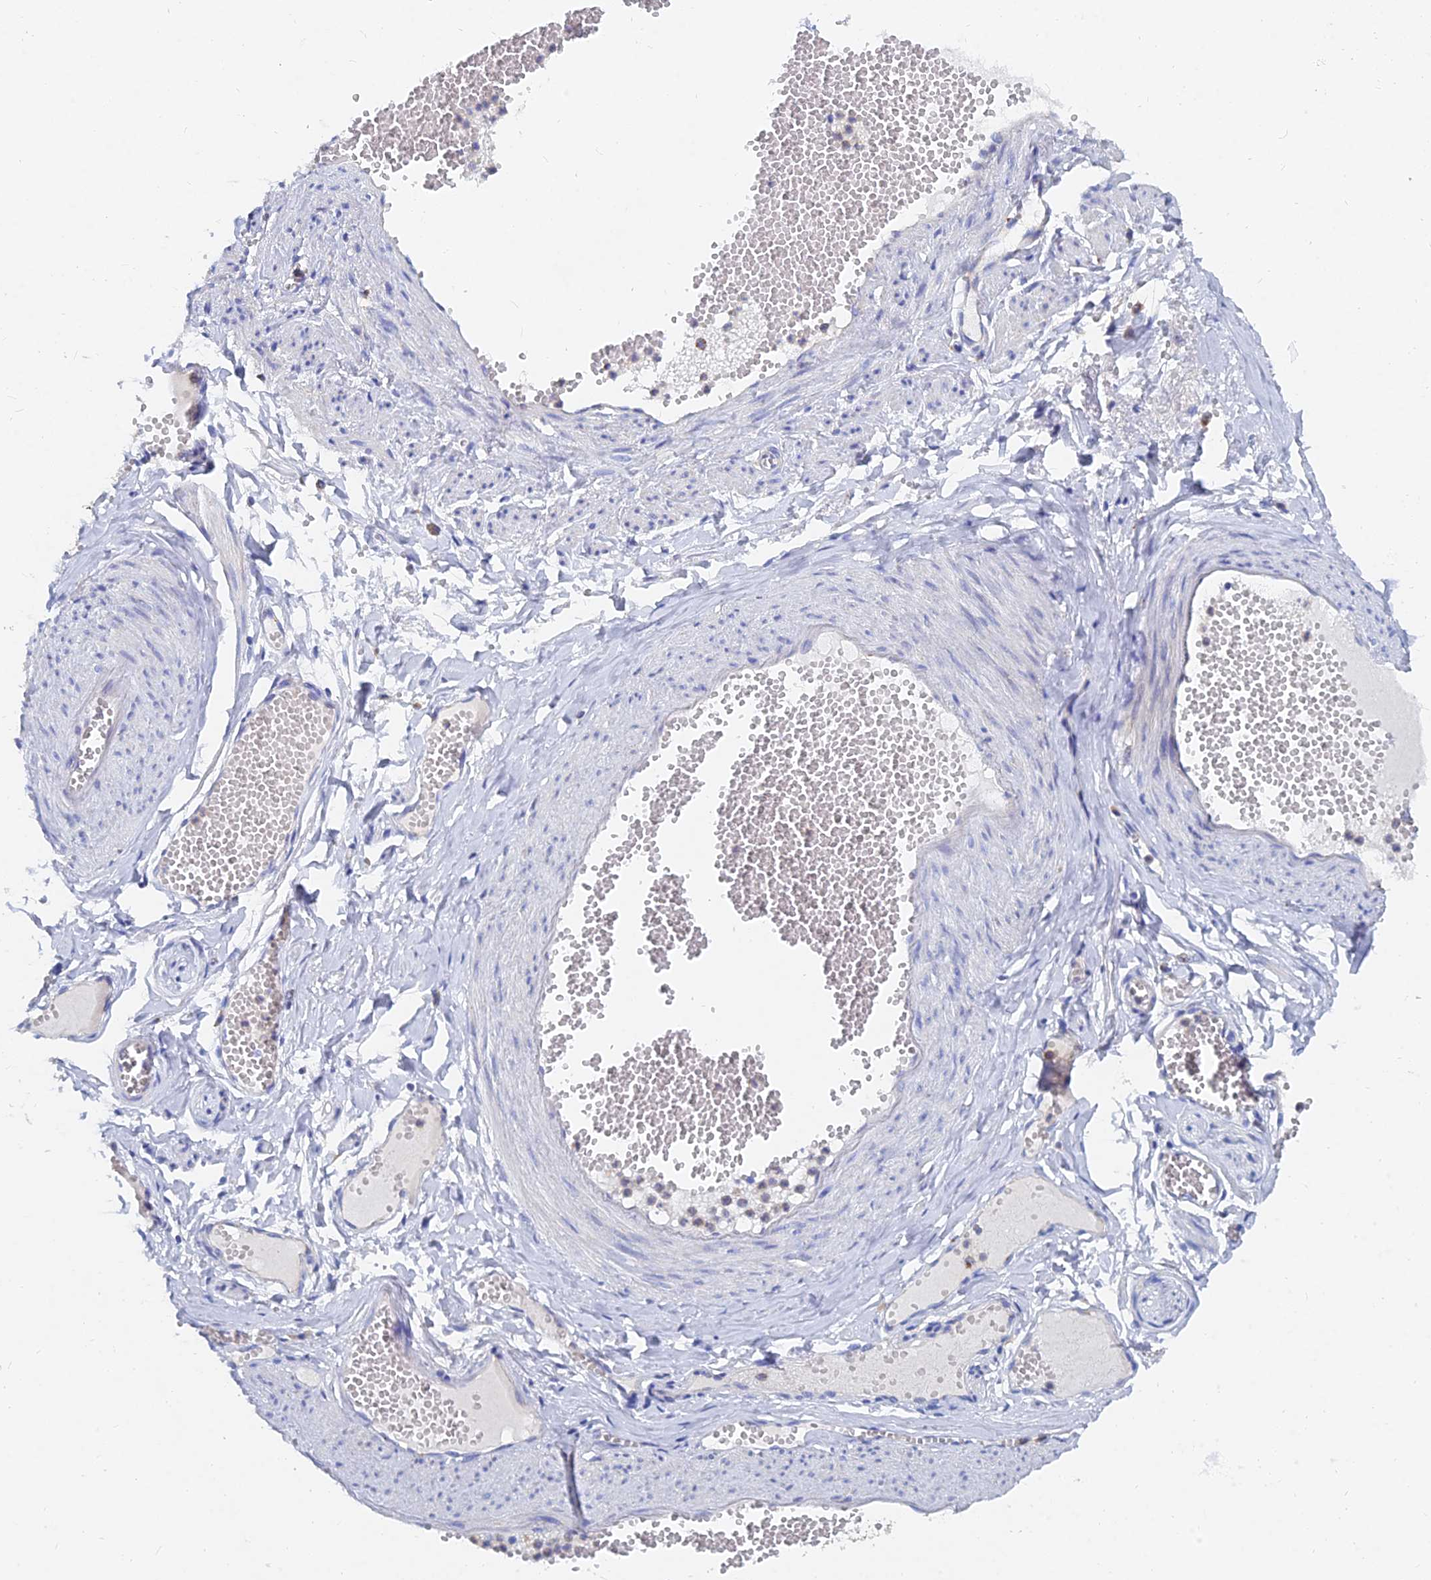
{"staining": {"intensity": "negative", "quantity": "none", "location": "none"}, "tissue": "soft tissue", "cell_type": "Fibroblasts", "image_type": "normal", "snomed": [{"axis": "morphology", "description": "Normal tissue, NOS"}, {"axis": "topography", "description": "Smooth muscle"}, {"axis": "topography", "description": "Peripheral nerve tissue"}], "caption": "Fibroblasts show no significant expression in normal soft tissue.", "gene": "SPNS1", "patient": {"sex": "female", "age": 39}}